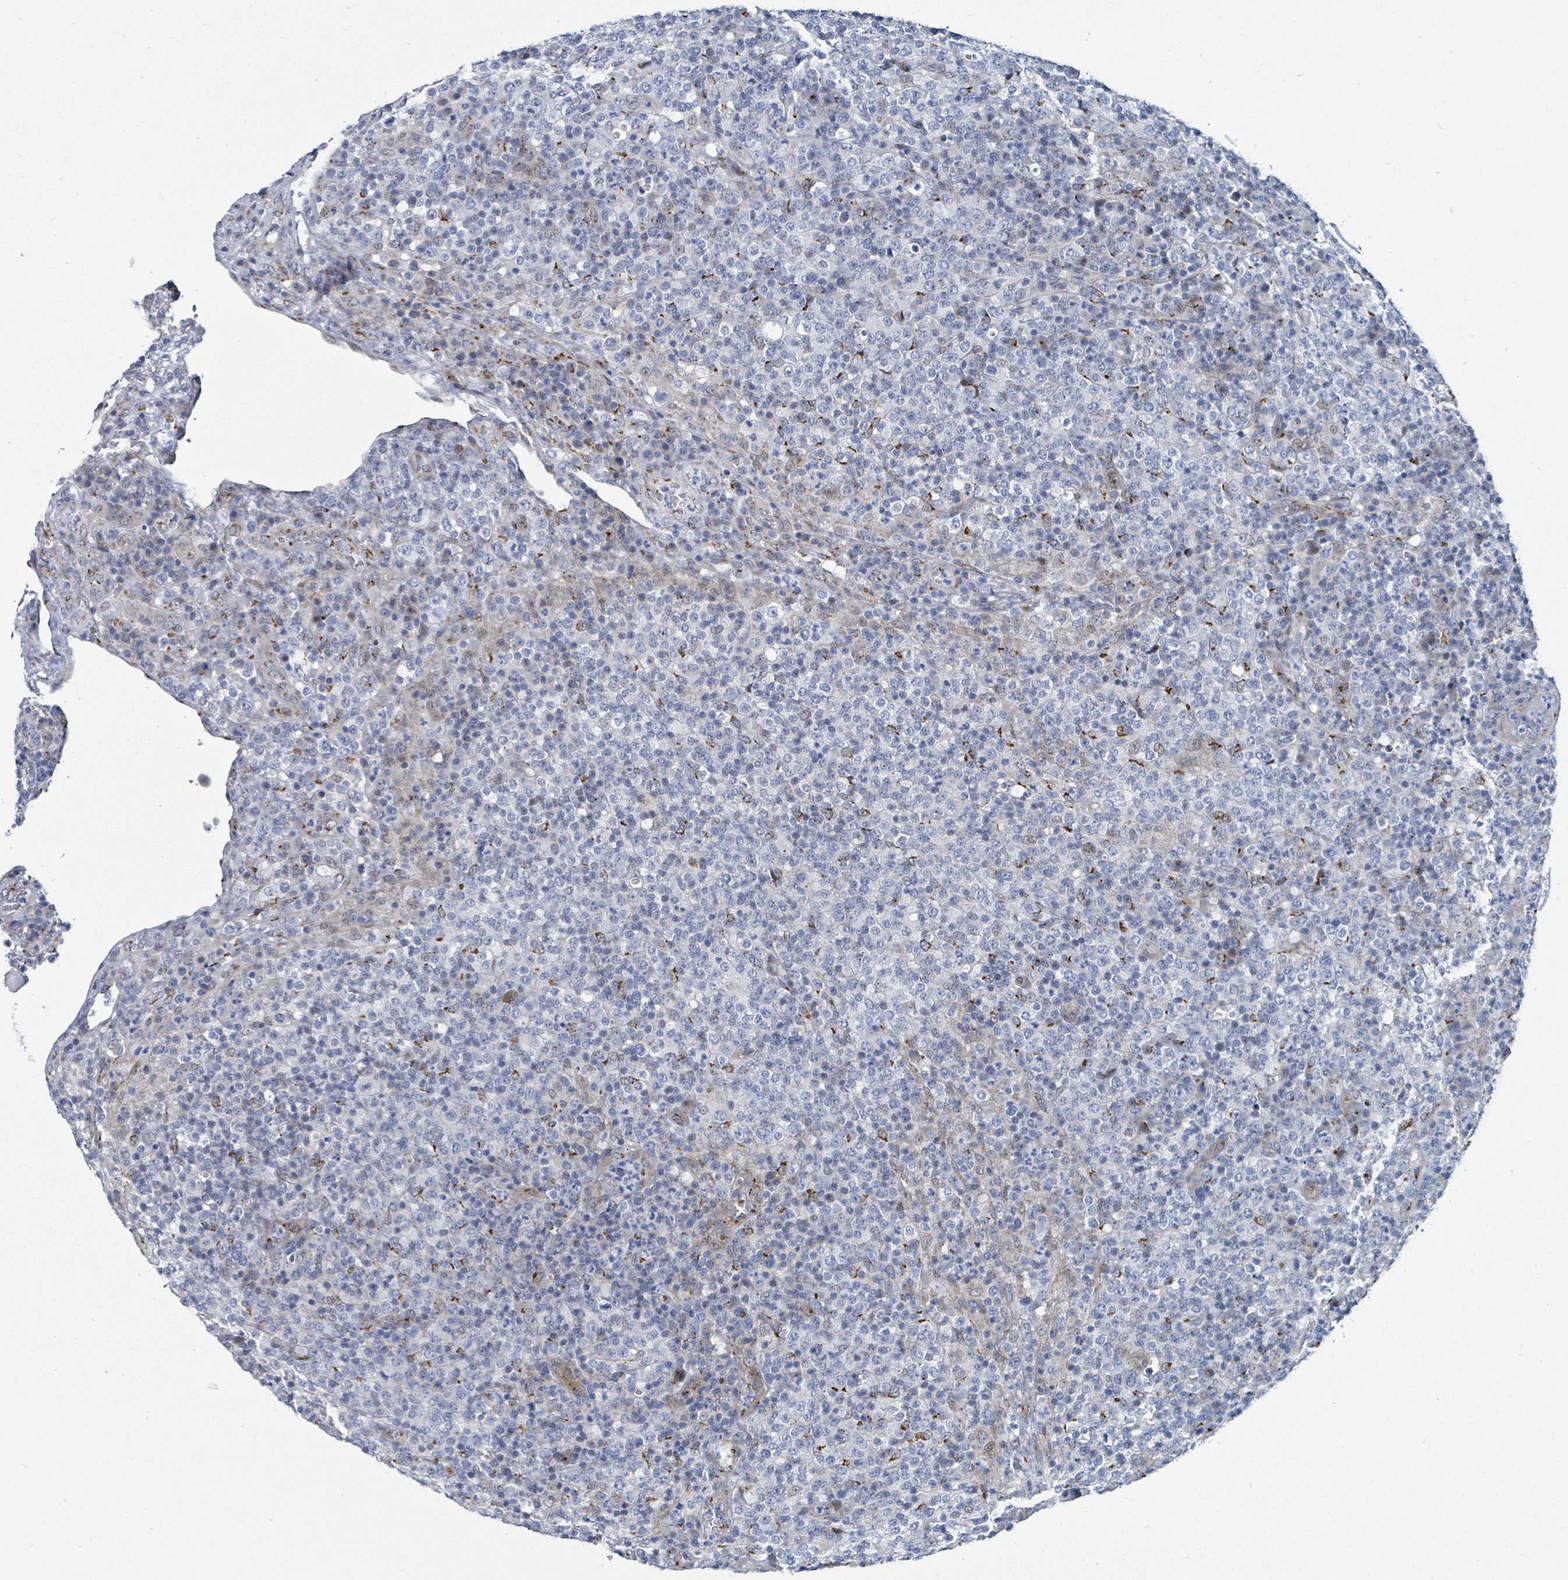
{"staining": {"intensity": "moderate", "quantity": "<25%", "location": "cytoplasmic/membranous"}, "tissue": "lymphoma", "cell_type": "Tumor cells", "image_type": "cancer", "snomed": [{"axis": "morphology", "description": "Malignant lymphoma, non-Hodgkin's type, High grade"}, {"axis": "topography", "description": "Lymph node"}], "caption": "Immunohistochemistry image of lymphoma stained for a protein (brown), which exhibits low levels of moderate cytoplasmic/membranous positivity in approximately <25% of tumor cells.", "gene": "DCAF5", "patient": {"sex": "male", "age": 54}}